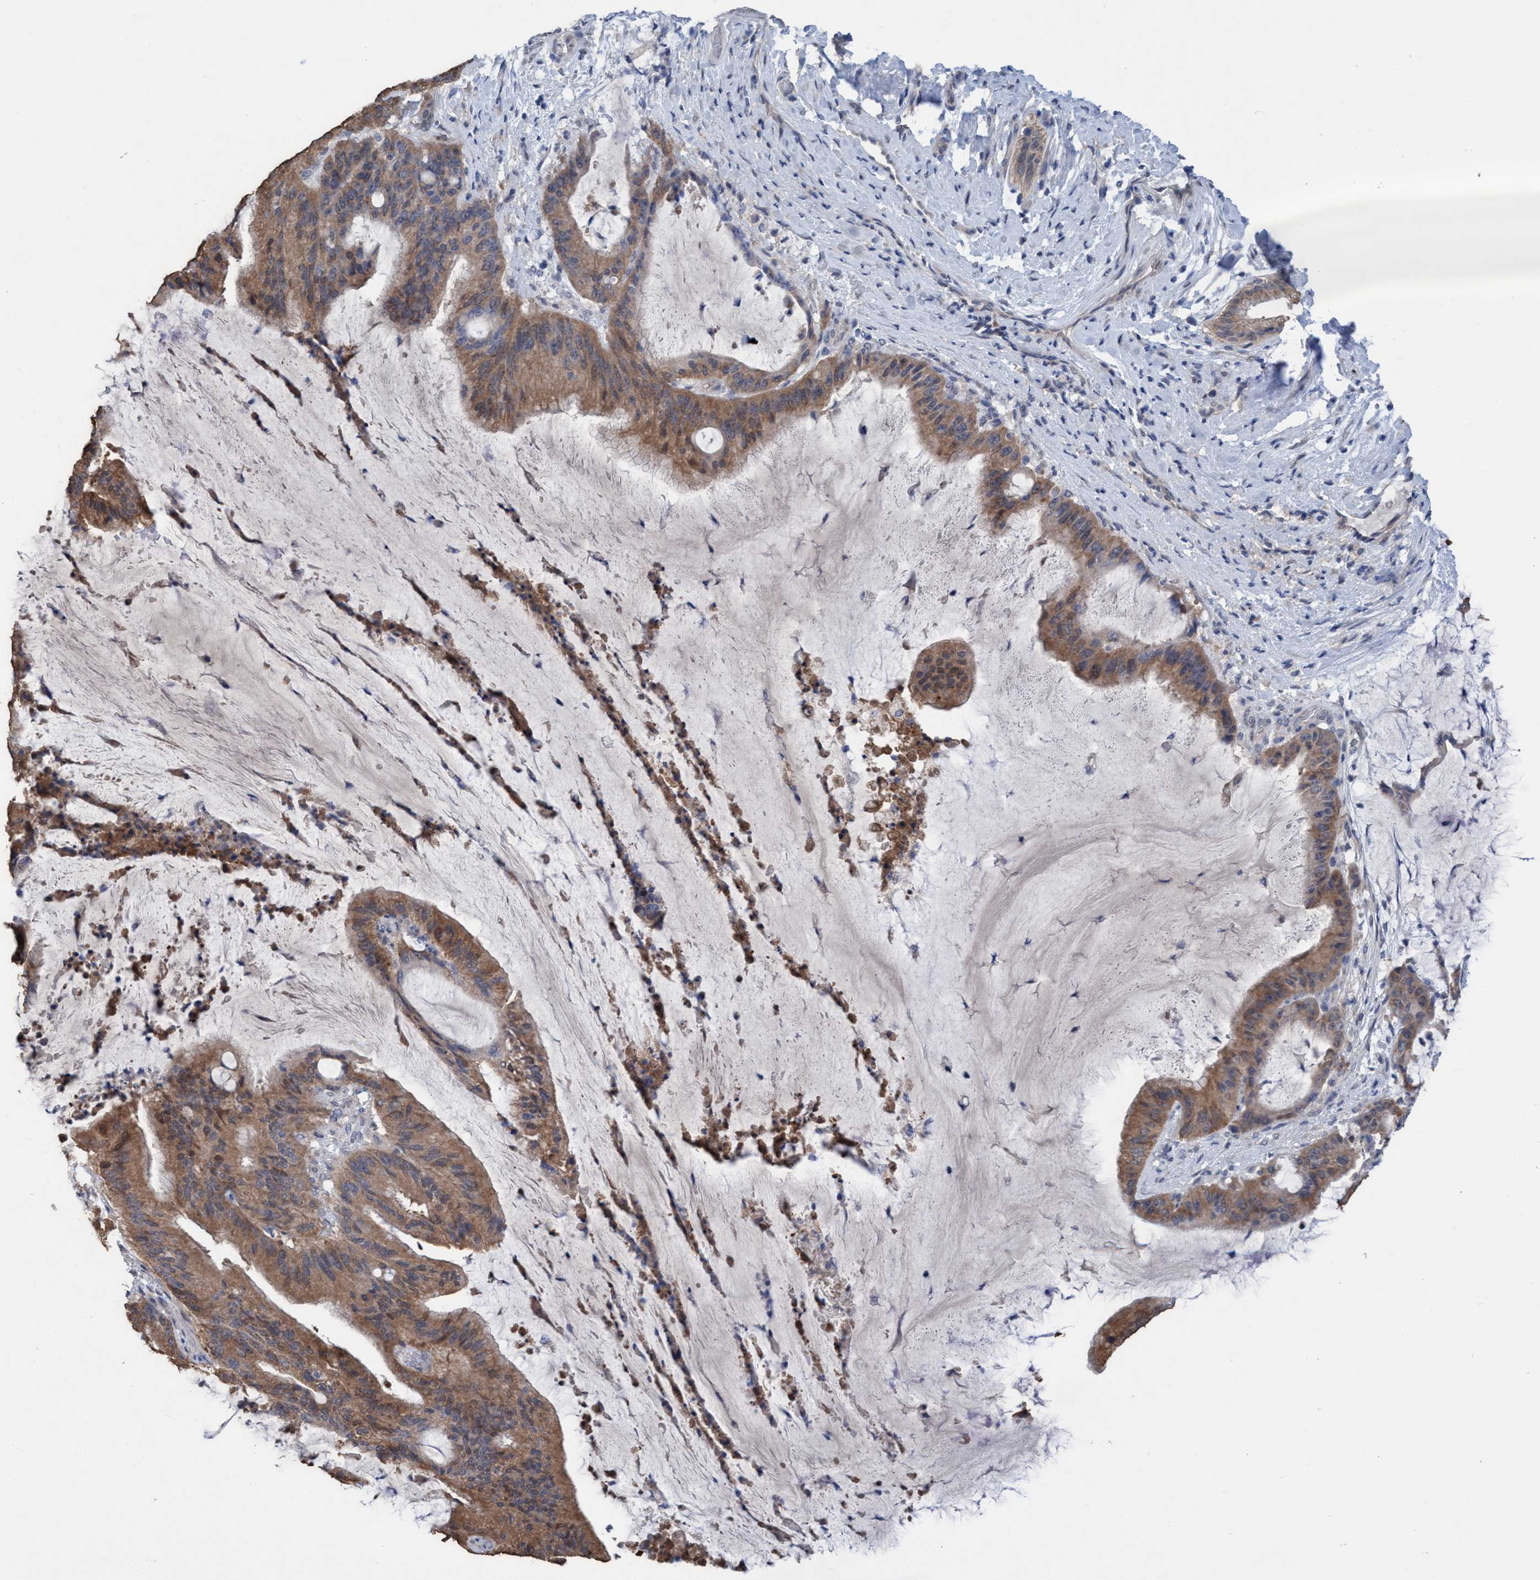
{"staining": {"intensity": "moderate", "quantity": ">75%", "location": "cytoplasmic/membranous"}, "tissue": "liver cancer", "cell_type": "Tumor cells", "image_type": "cancer", "snomed": [{"axis": "morphology", "description": "Normal tissue, NOS"}, {"axis": "morphology", "description": "Cholangiocarcinoma"}, {"axis": "topography", "description": "Liver"}, {"axis": "topography", "description": "Peripheral nerve tissue"}], "caption": "Immunohistochemical staining of liver cancer reveals medium levels of moderate cytoplasmic/membranous protein expression in approximately >75% of tumor cells.", "gene": "GLOD4", "patient": {"sex": "female", "age": 73}}